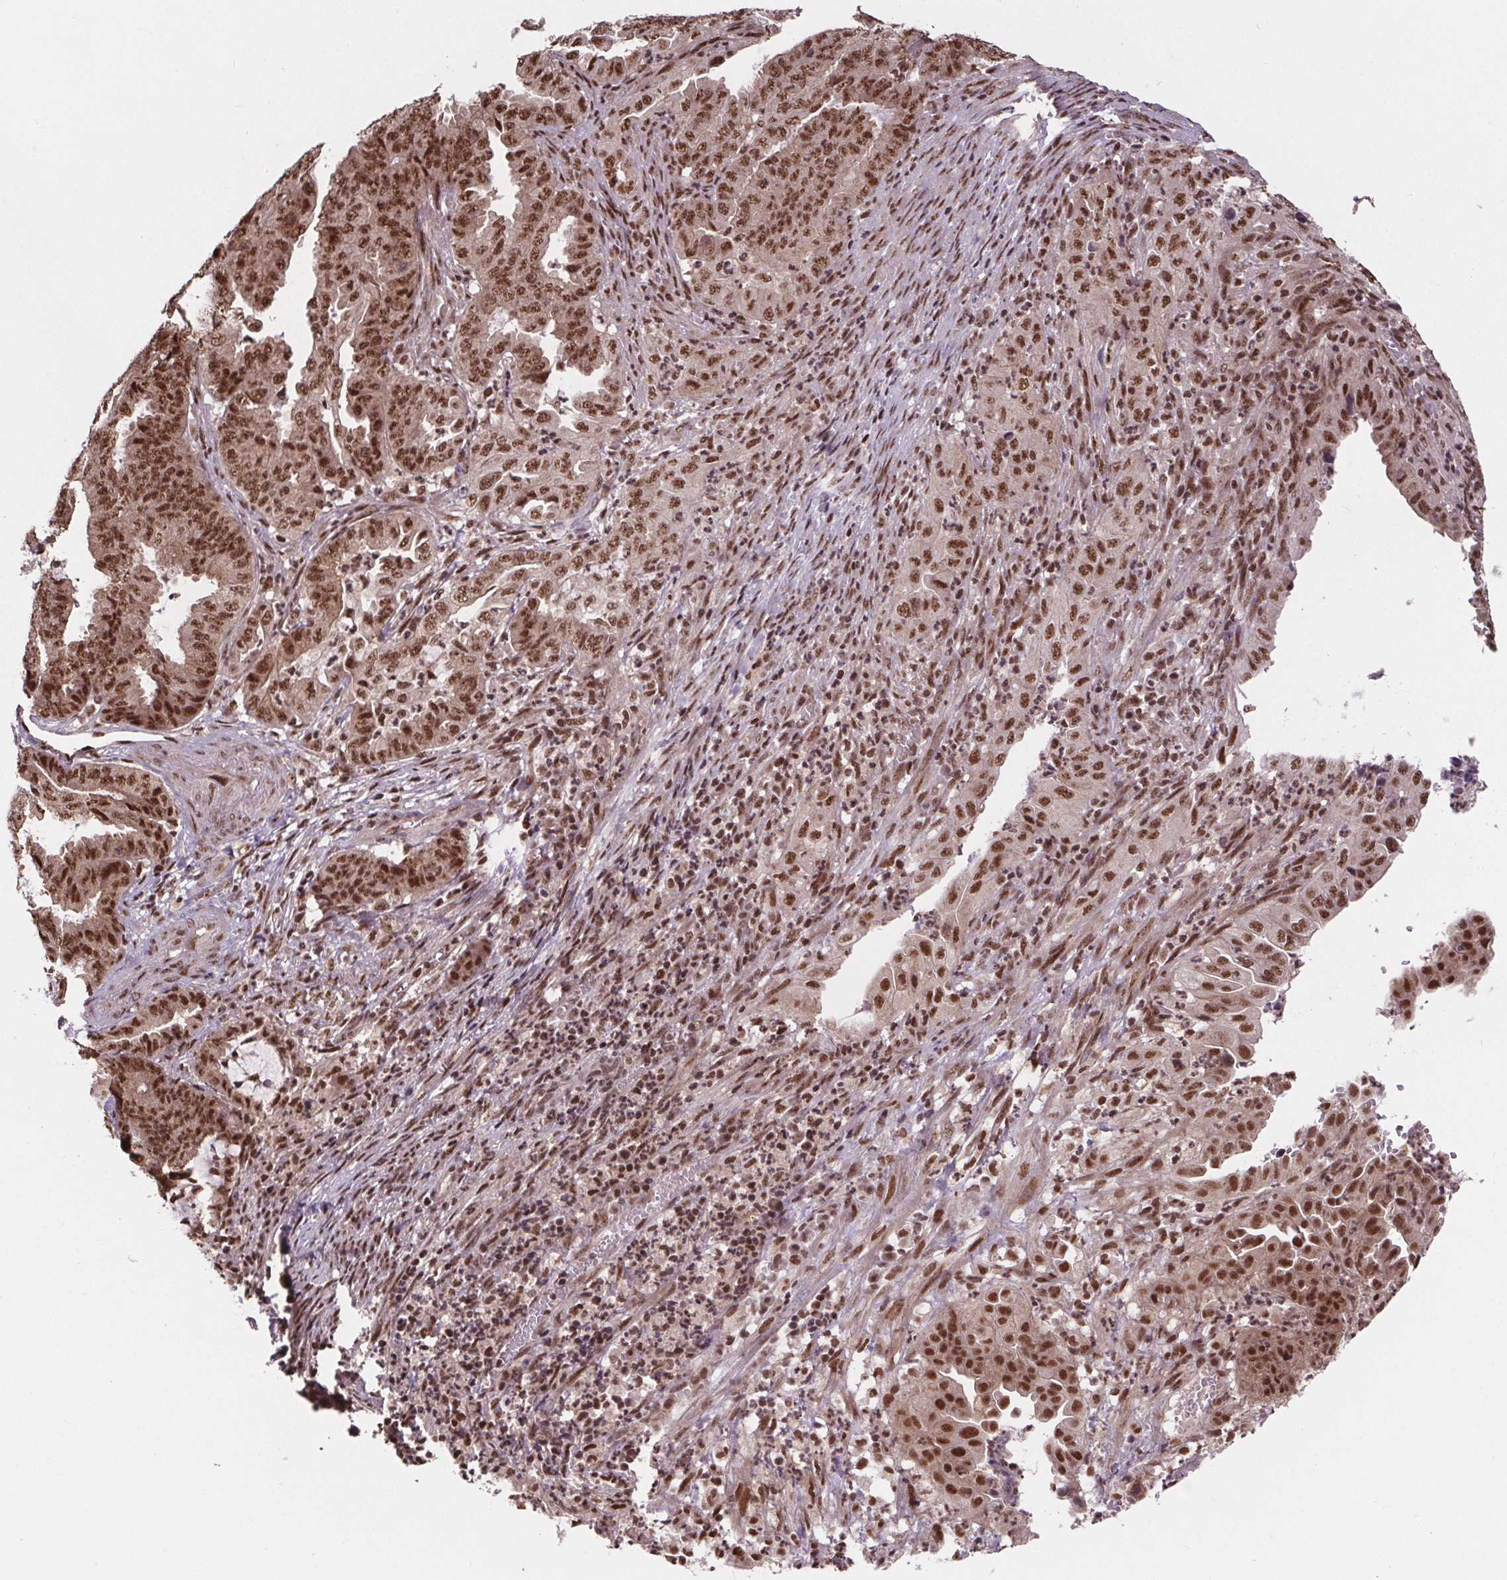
{"staining": {"intensity": "moderate", "quantity": ">75%", "location": "nuclear"}, "tissue": "endometrial cancer", "cell_type": "Tumor cells", "image_type": "cancer", "snomed": [{"axis": "morphology", "description": "Adenocarcinoma, NOS"}, {"axis": "topography", "description": "Endometrium"}], "caption": "Protein expression analysis of human adenocarcinoma (endometrial) reveals moderate nuclear staining in about >75% of tumor cells. The staining was performed using DAB (3,3'-diaminobenzidine) to visualize the protein expression in brown, while the nuclei were stained in blue with hematoxylin (Magnification: 20x).", "gene": "JARID2", "patient": {"sex": "female", "age": 51}}